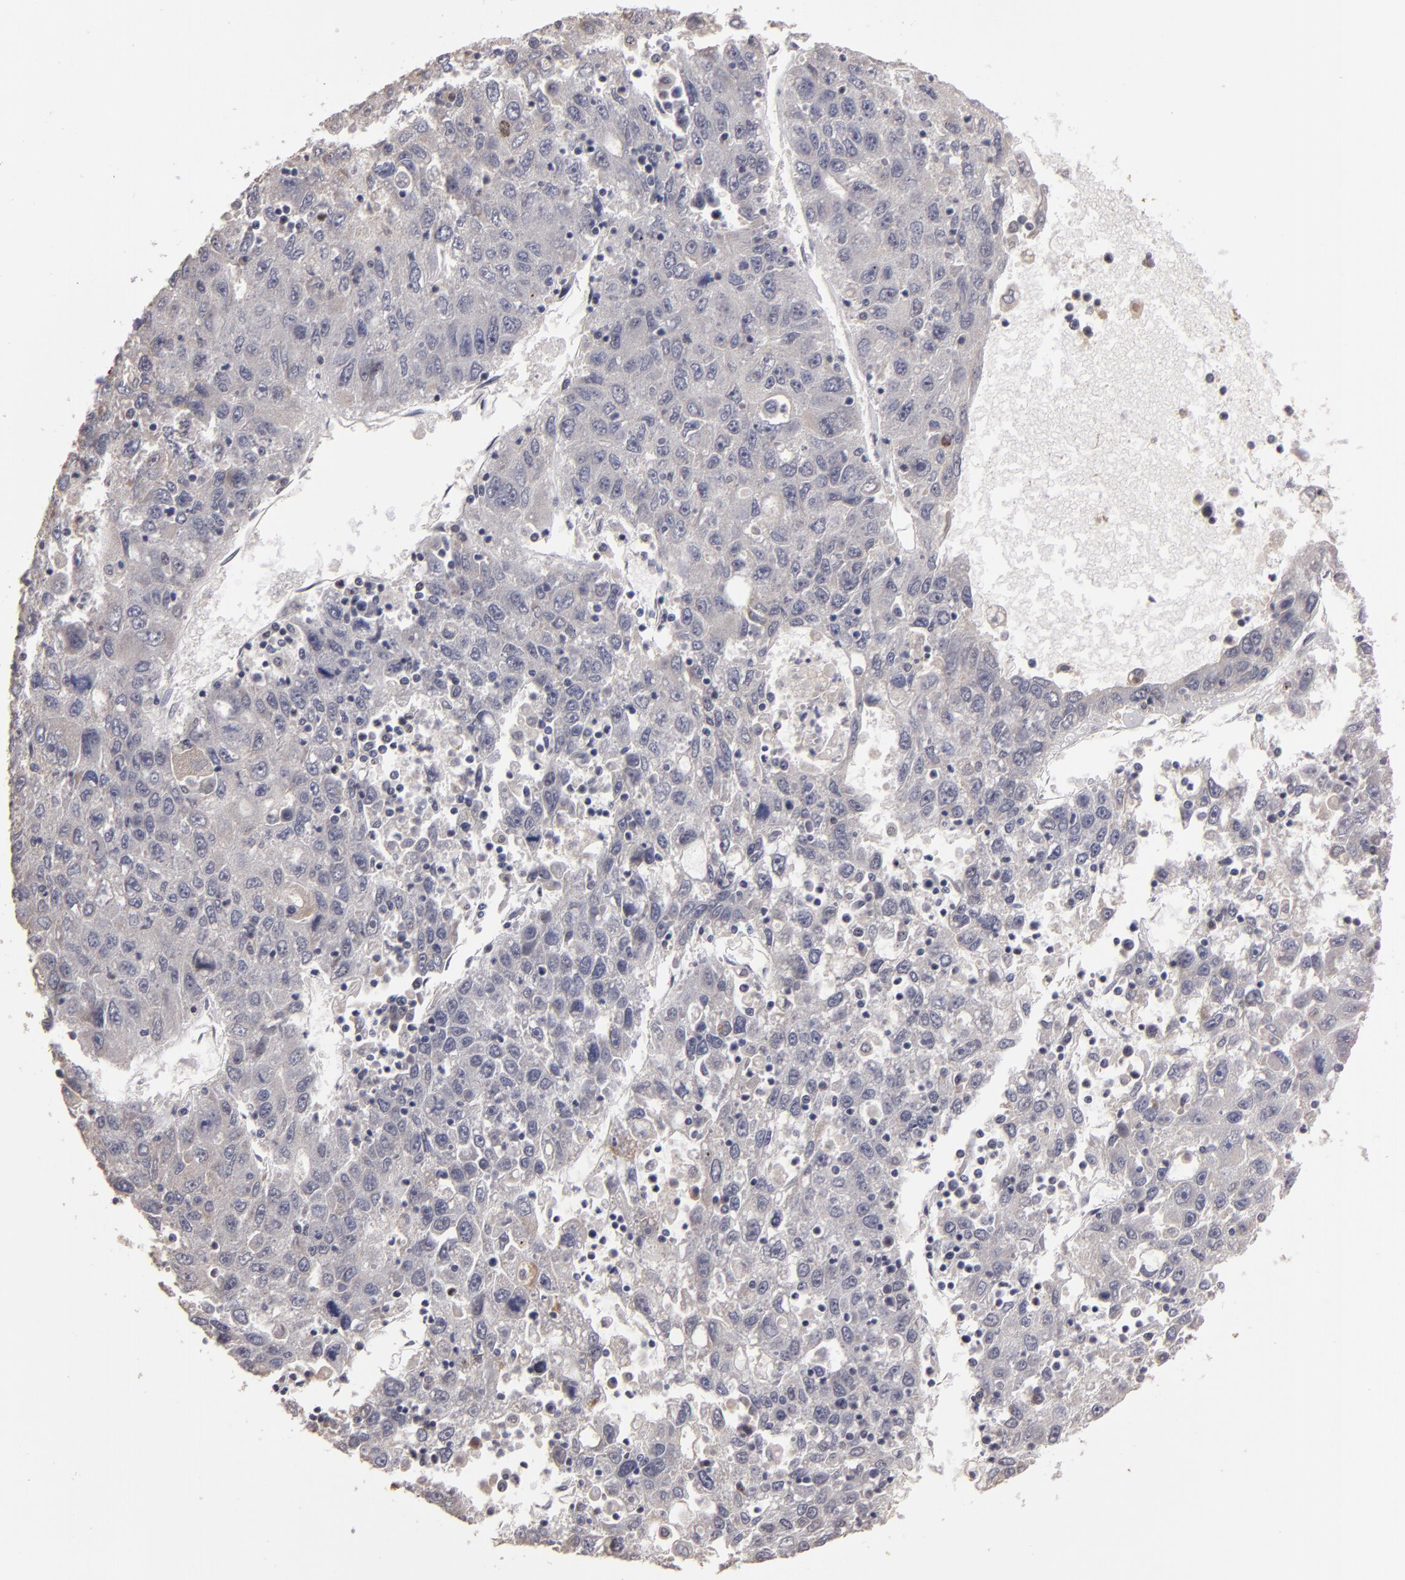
{"staining": {"intensity": "negative", "quantity": "none", "location": "none"}, "tissue": "liver cancer", "cell_type": "Tumor cells", "image_type": "cancer", "snomed": [{"axis": "morphology", "description": "Carcinoma, Hepatocellular, NOS"}, {"axis": "topography", "description": "Liver"}], "caption": "DAB (3,3'-diaminobenzidine) immunohistochemical staining of liver hepatocellular carcinoma reveals no significant staining in tumor cells.", "gene": "CD55", "patient": {"sex": "male", "age": 49}}